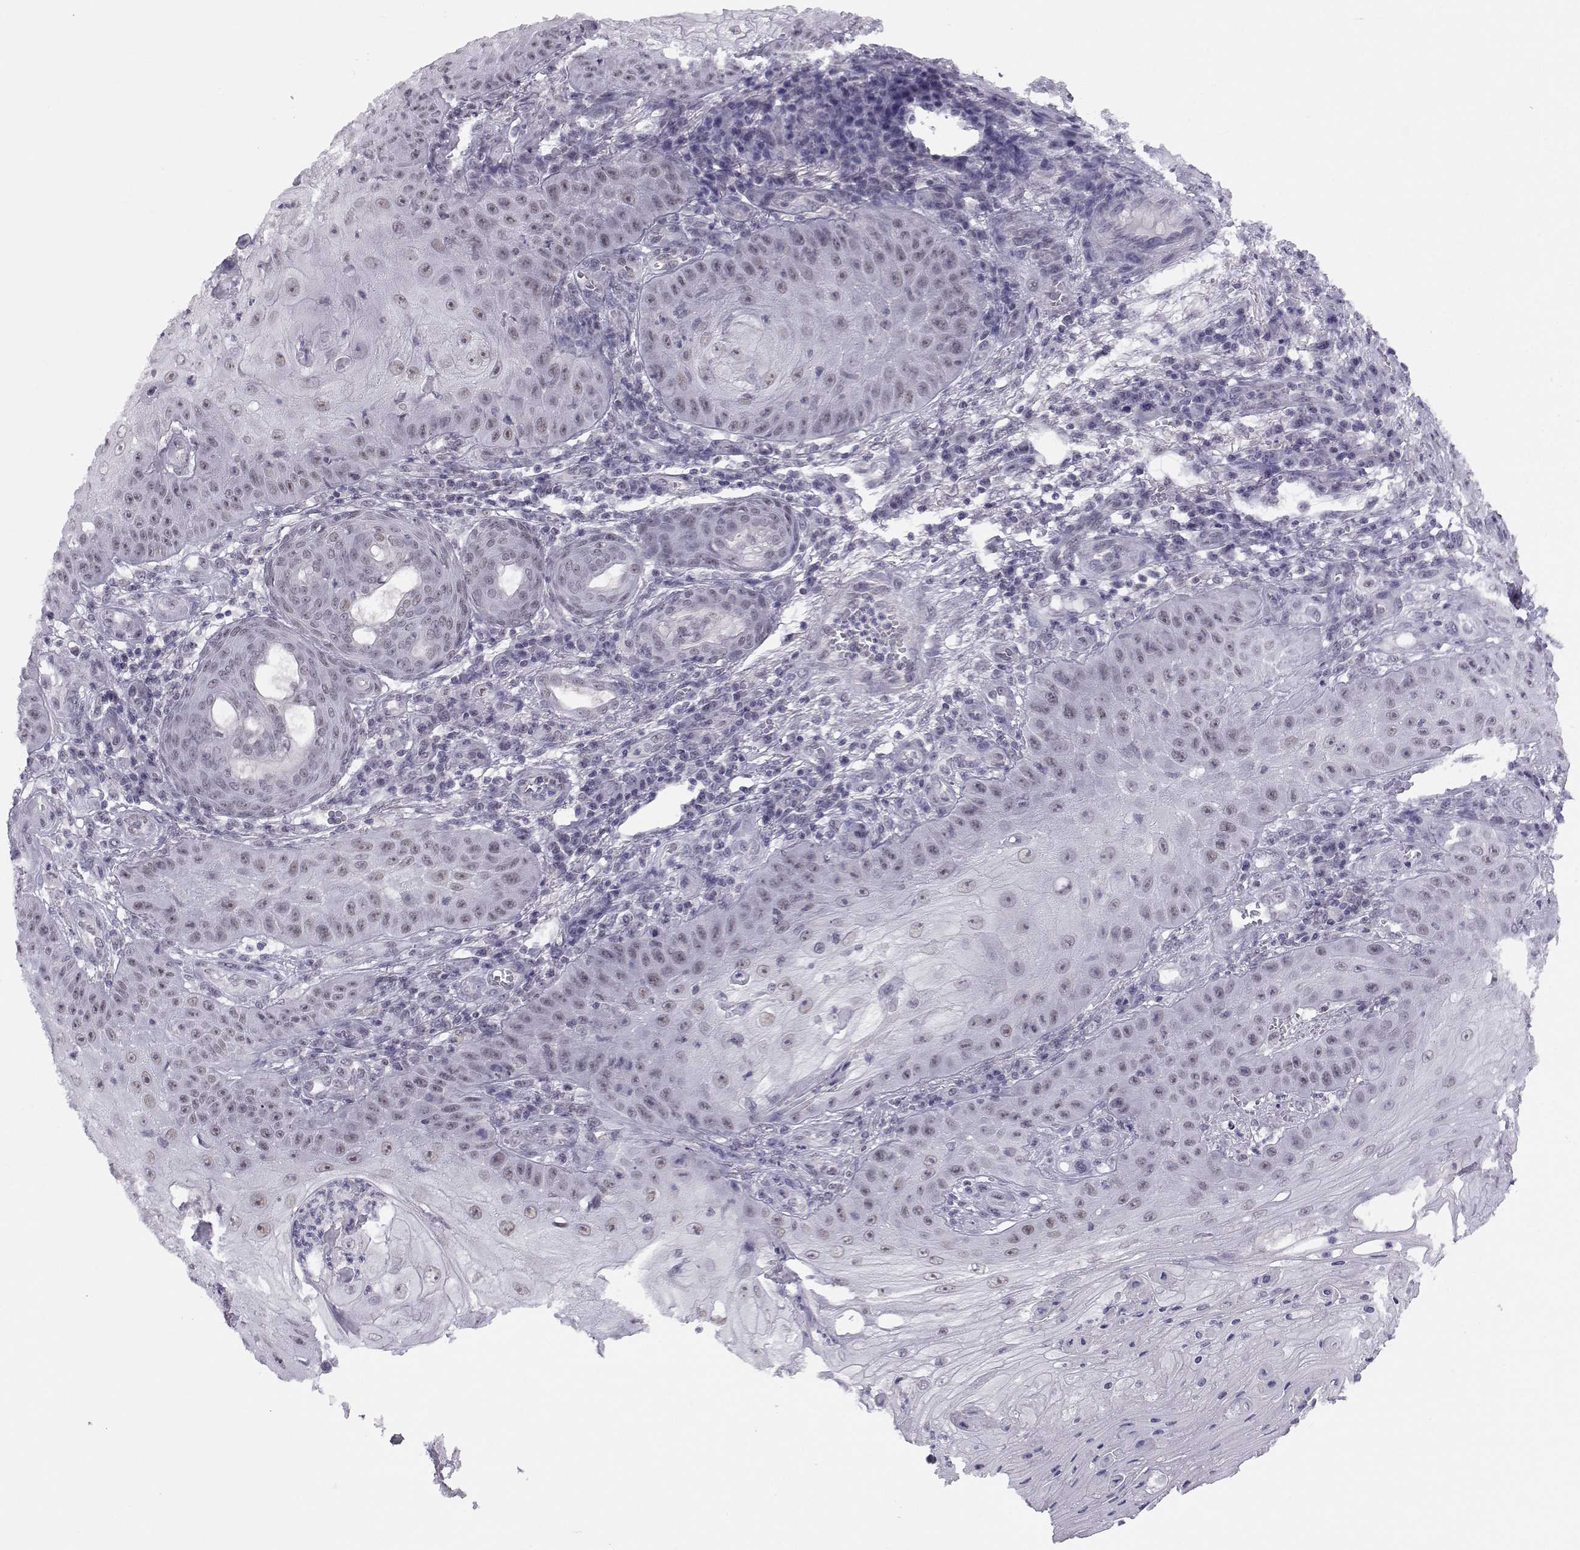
{"staining": {"intensity": "negative", "quantity": "none", "location": "none"}, "tissue": "skin cancer", "cell_type": "Tumor cells", "image_type": "cancer", "snomed": [{"axis": "morphology", "description": "Squamous cell carcinoma, NOS"}, {"axis": "topography", "description": "Skin"}], "caption": "Immunohistochemistry (IHC) of human skin cancer (squamous cell carcinoma) shows no expression in tumor cells. The staining is performed using DAB (3,3'-diaminobenzidine) brown chromogen with nuclei counter-stained in using hematoxylin.", "gene": "MED26", "patient": {"sex": "male", "age": 70}}